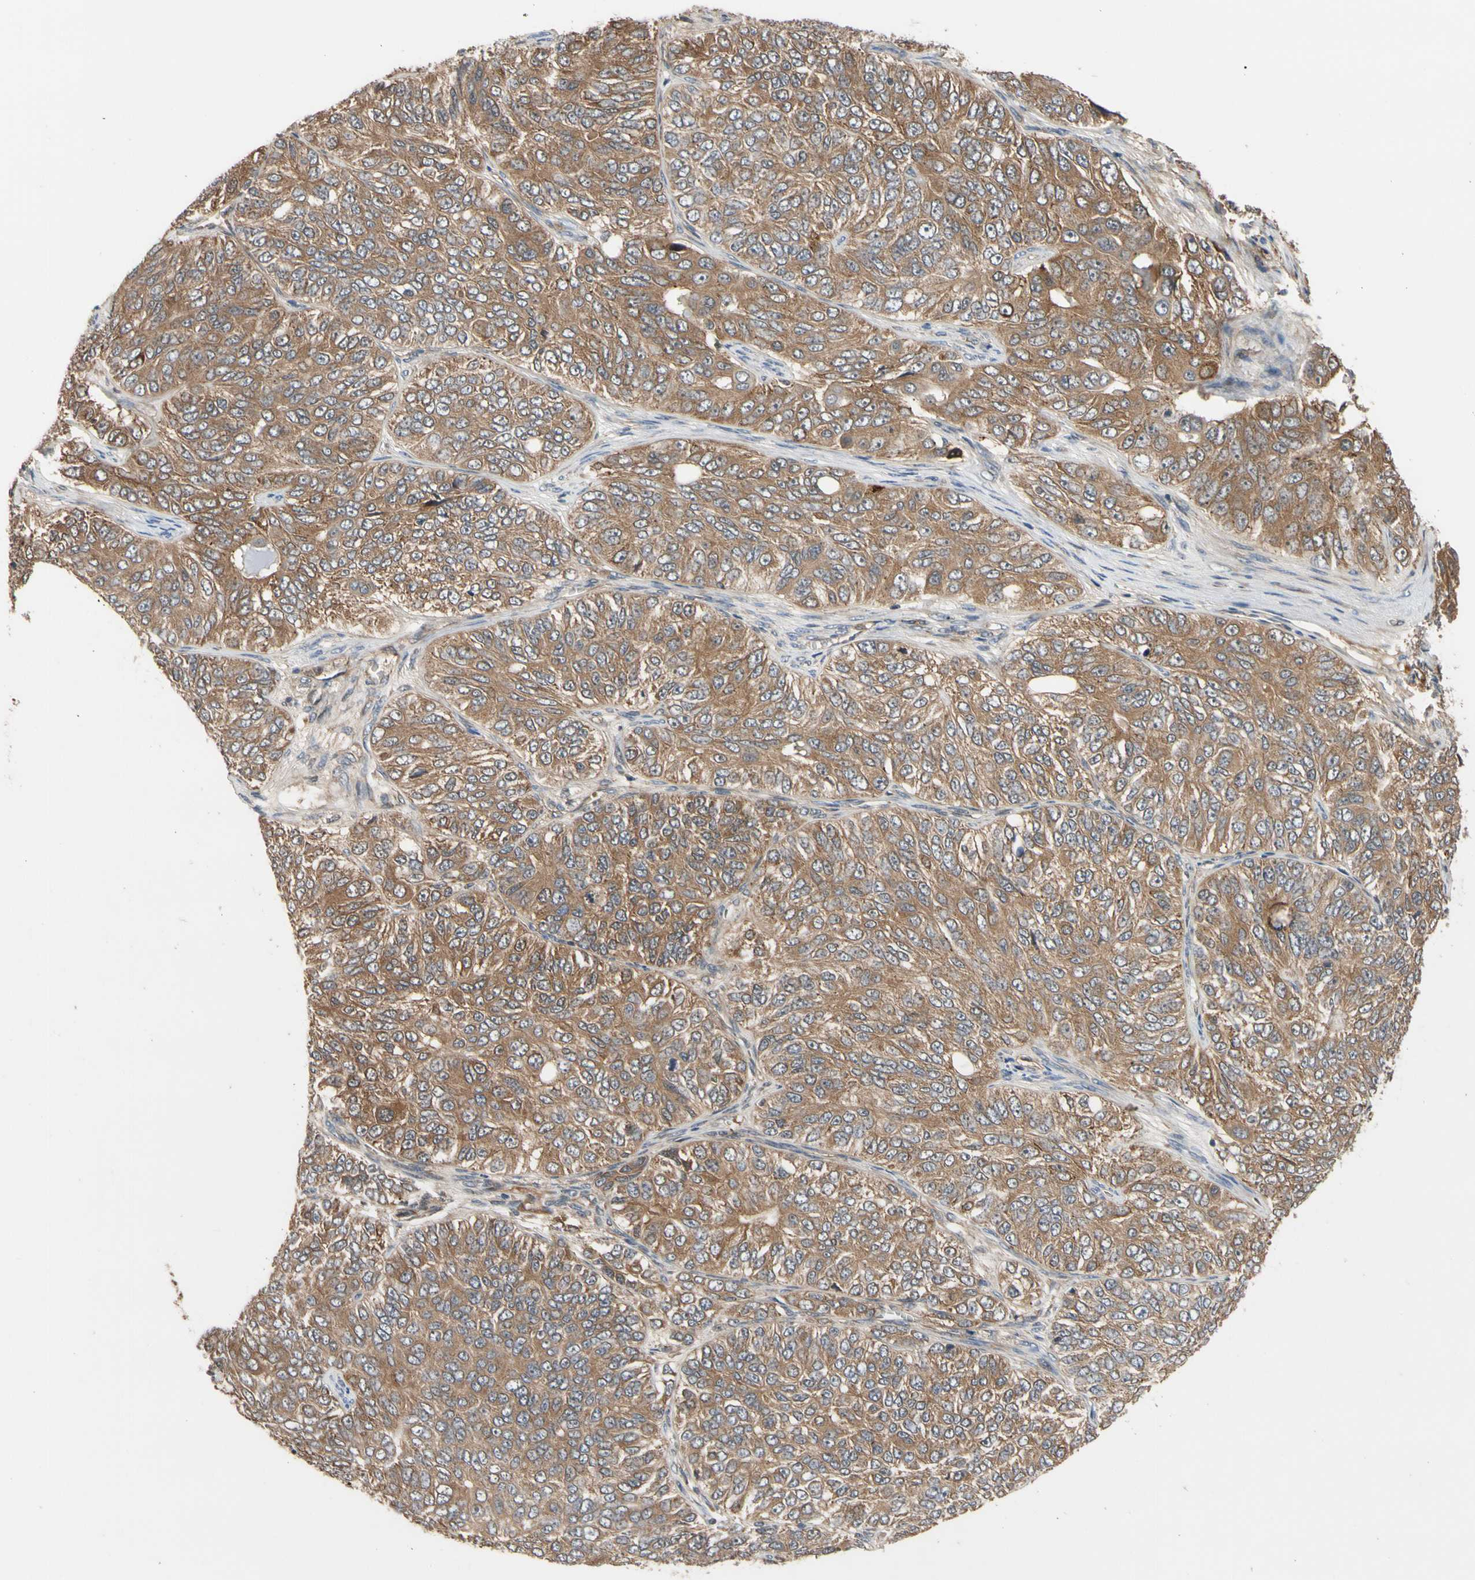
{"staining": {"intensity": "moderate", "quantity": ">75%", "location": "cytoplasmic/membranous"}, "tissue": "ovarian cancer", "cell_type": "Tumor cells", "image_type": "cancer", "snomed": [{"axis": "morphology", "description": "Carcinoma, endometroid"}, {"axis": "topography", "description": "Ovary"}], "caption": "Protein expression analysis of human endometroid carcinoma (ovarian) reveals moderate cytoplasmic/membranous expression in about >75% of tumor cells.", "gene": "CYTIP", "patient": {"sex": "female", "age": 51}}